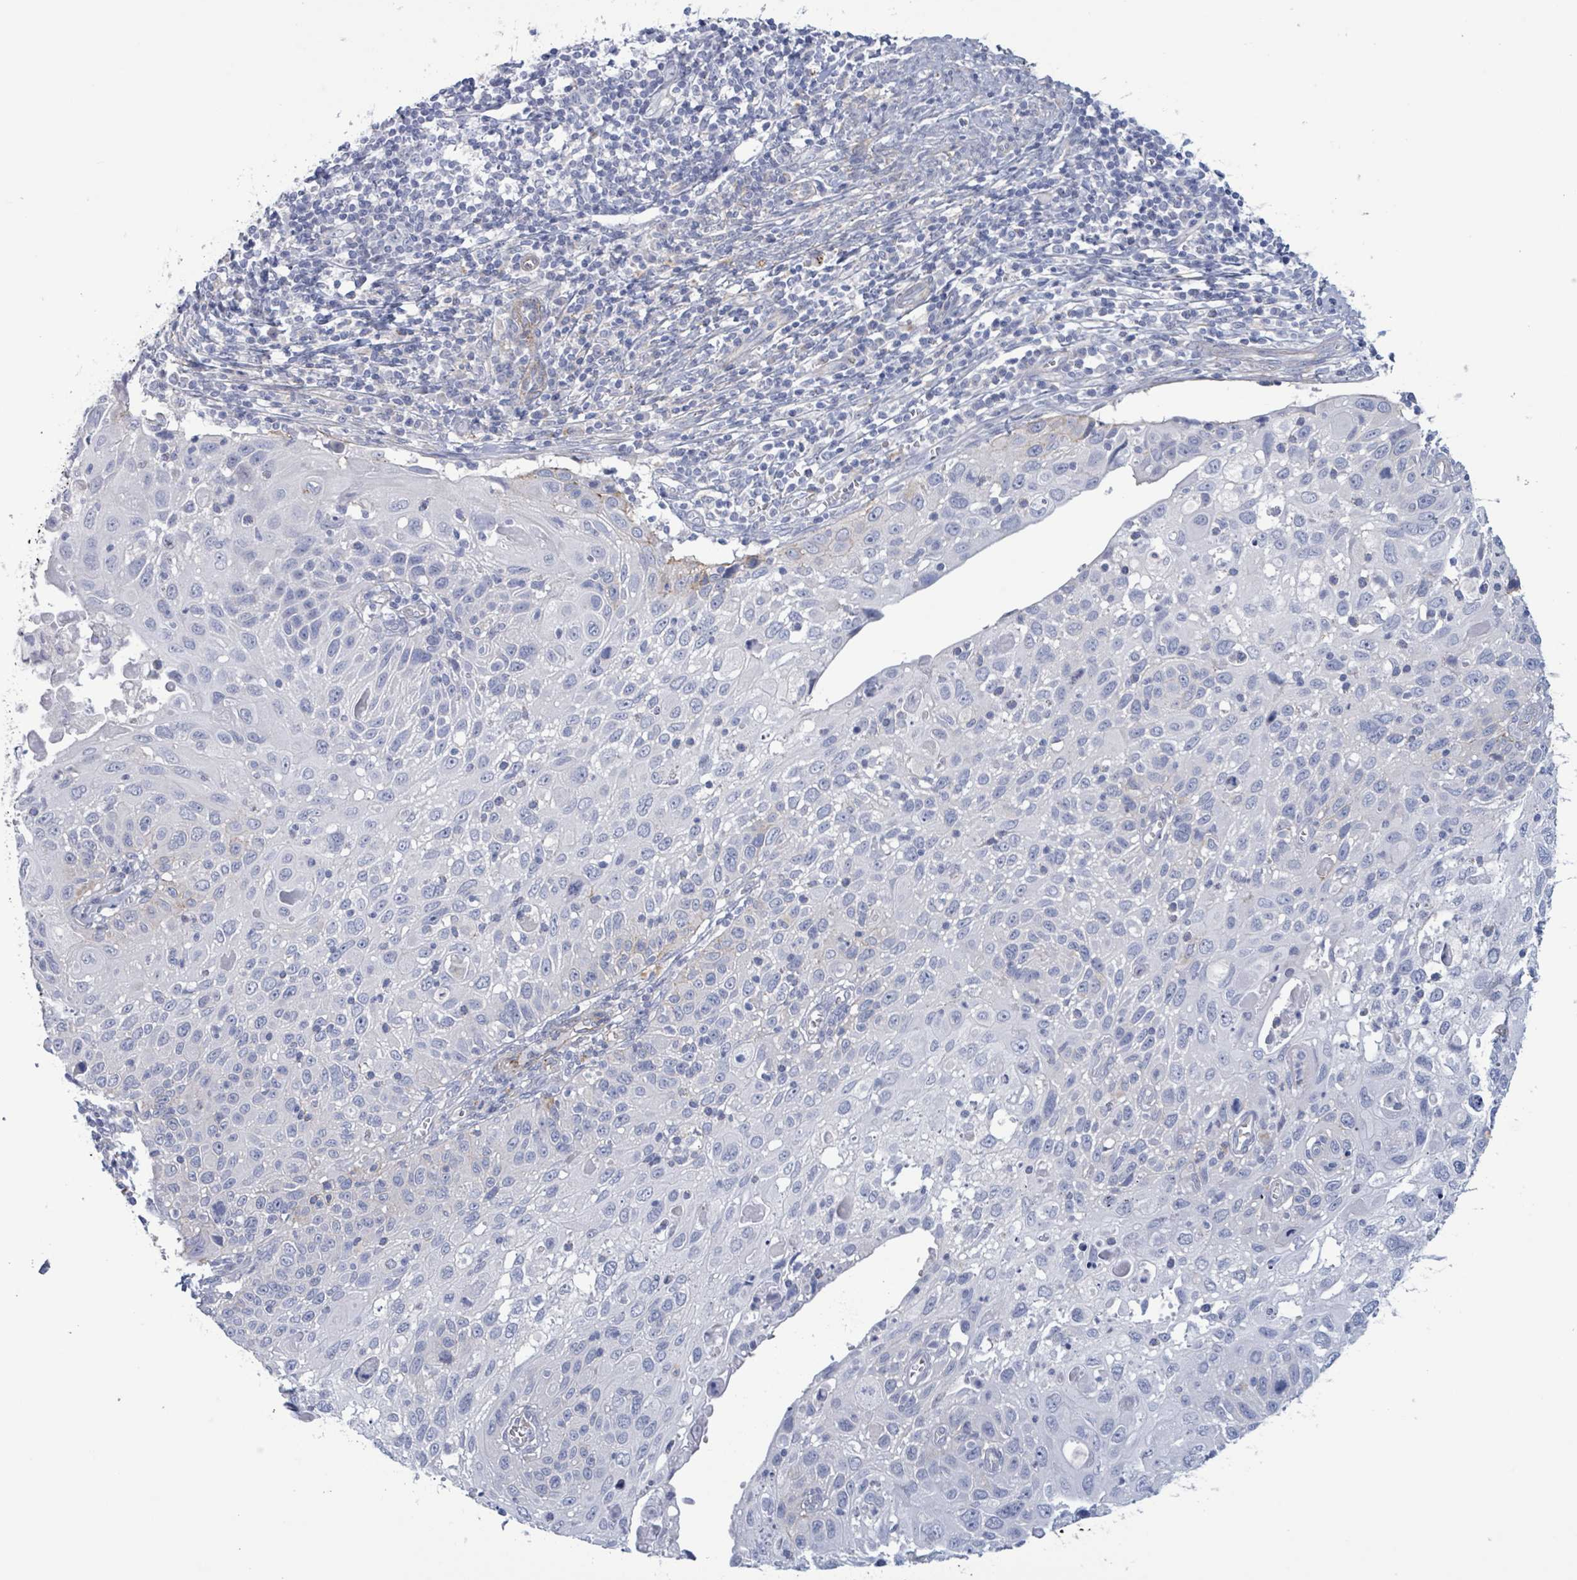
{"staining": {"intensity": "negative", "quantity": "none", "location": "none"}, "tissue": "cervical cancer", "cell_type": "Tumor cells", "image_type": "cancer", "snomed": [{"axis": "morphology", "description": "Squamous cell carcinoma, NOS"}, {"axis": "topography", "description": "Cervix"}], "caption": "DAB (3,3'-diaminobenzidine) immunohistochemical staining of cervical cancer exhibits no significant positivity in tumor cells.", "gene": "PKLR", "patient": {"sex": "female", "age": 70}}